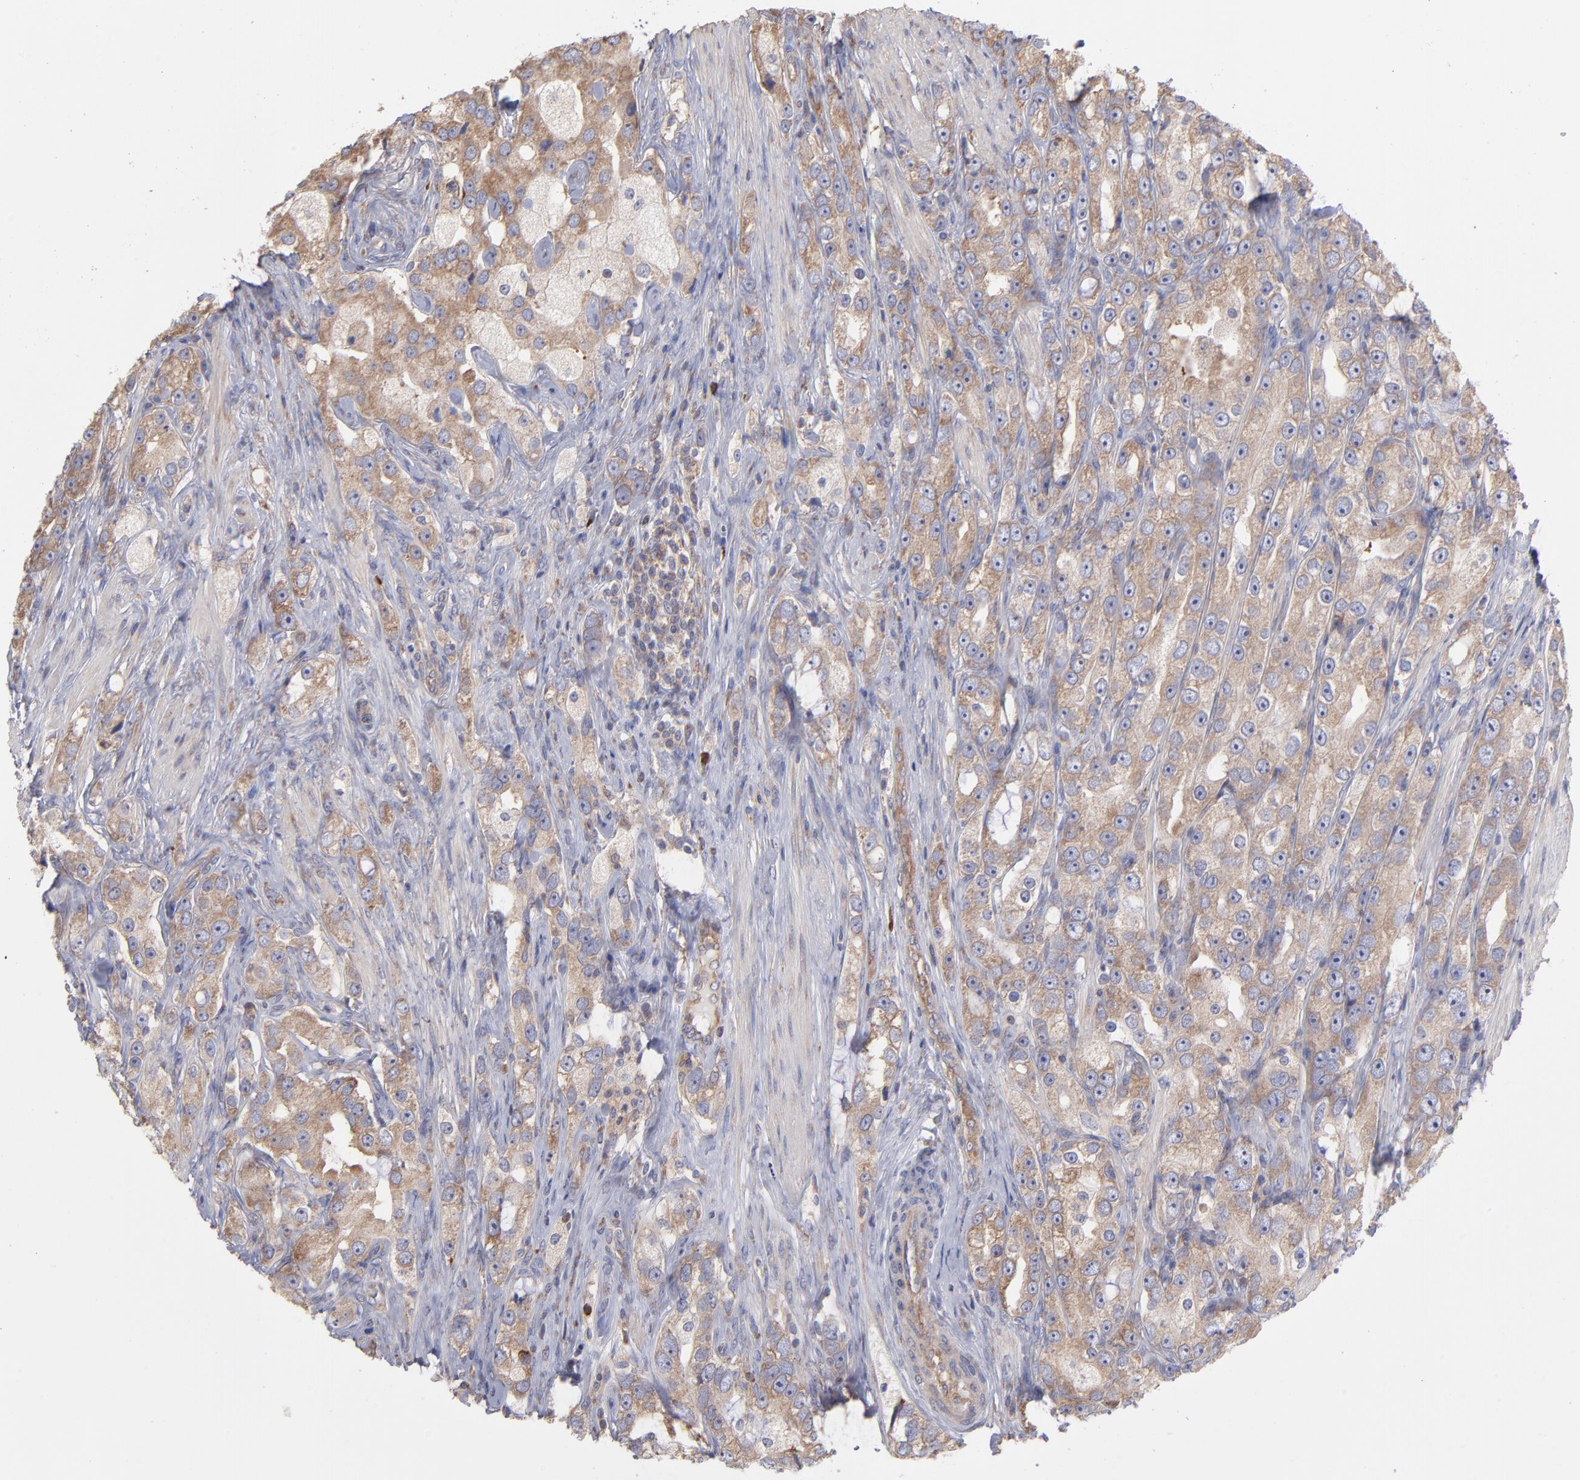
{"staining": {"intensity": "weak", "quantity": "<25%", "location": "cytoplasmic/membranous"}, "tissue": "prostate cancer", "cell_type": "Tumor cells", "image_type": "cancer", "snomed": [{"axis": "morphology", "description": "Adenocarcinoma, High grade"}, {"axis": "topography", "description": "Prostate"}], "caption": "High magnification brightfield microscopy of prostate cancer stained with DAB (3,3'-diaminobenzidine) (brown) and counterstained with hematoxylin (blue): tumor cells show no significant positivity.", "gene": "RPLP0", "patient": {"sex": "male", "age": 63}}